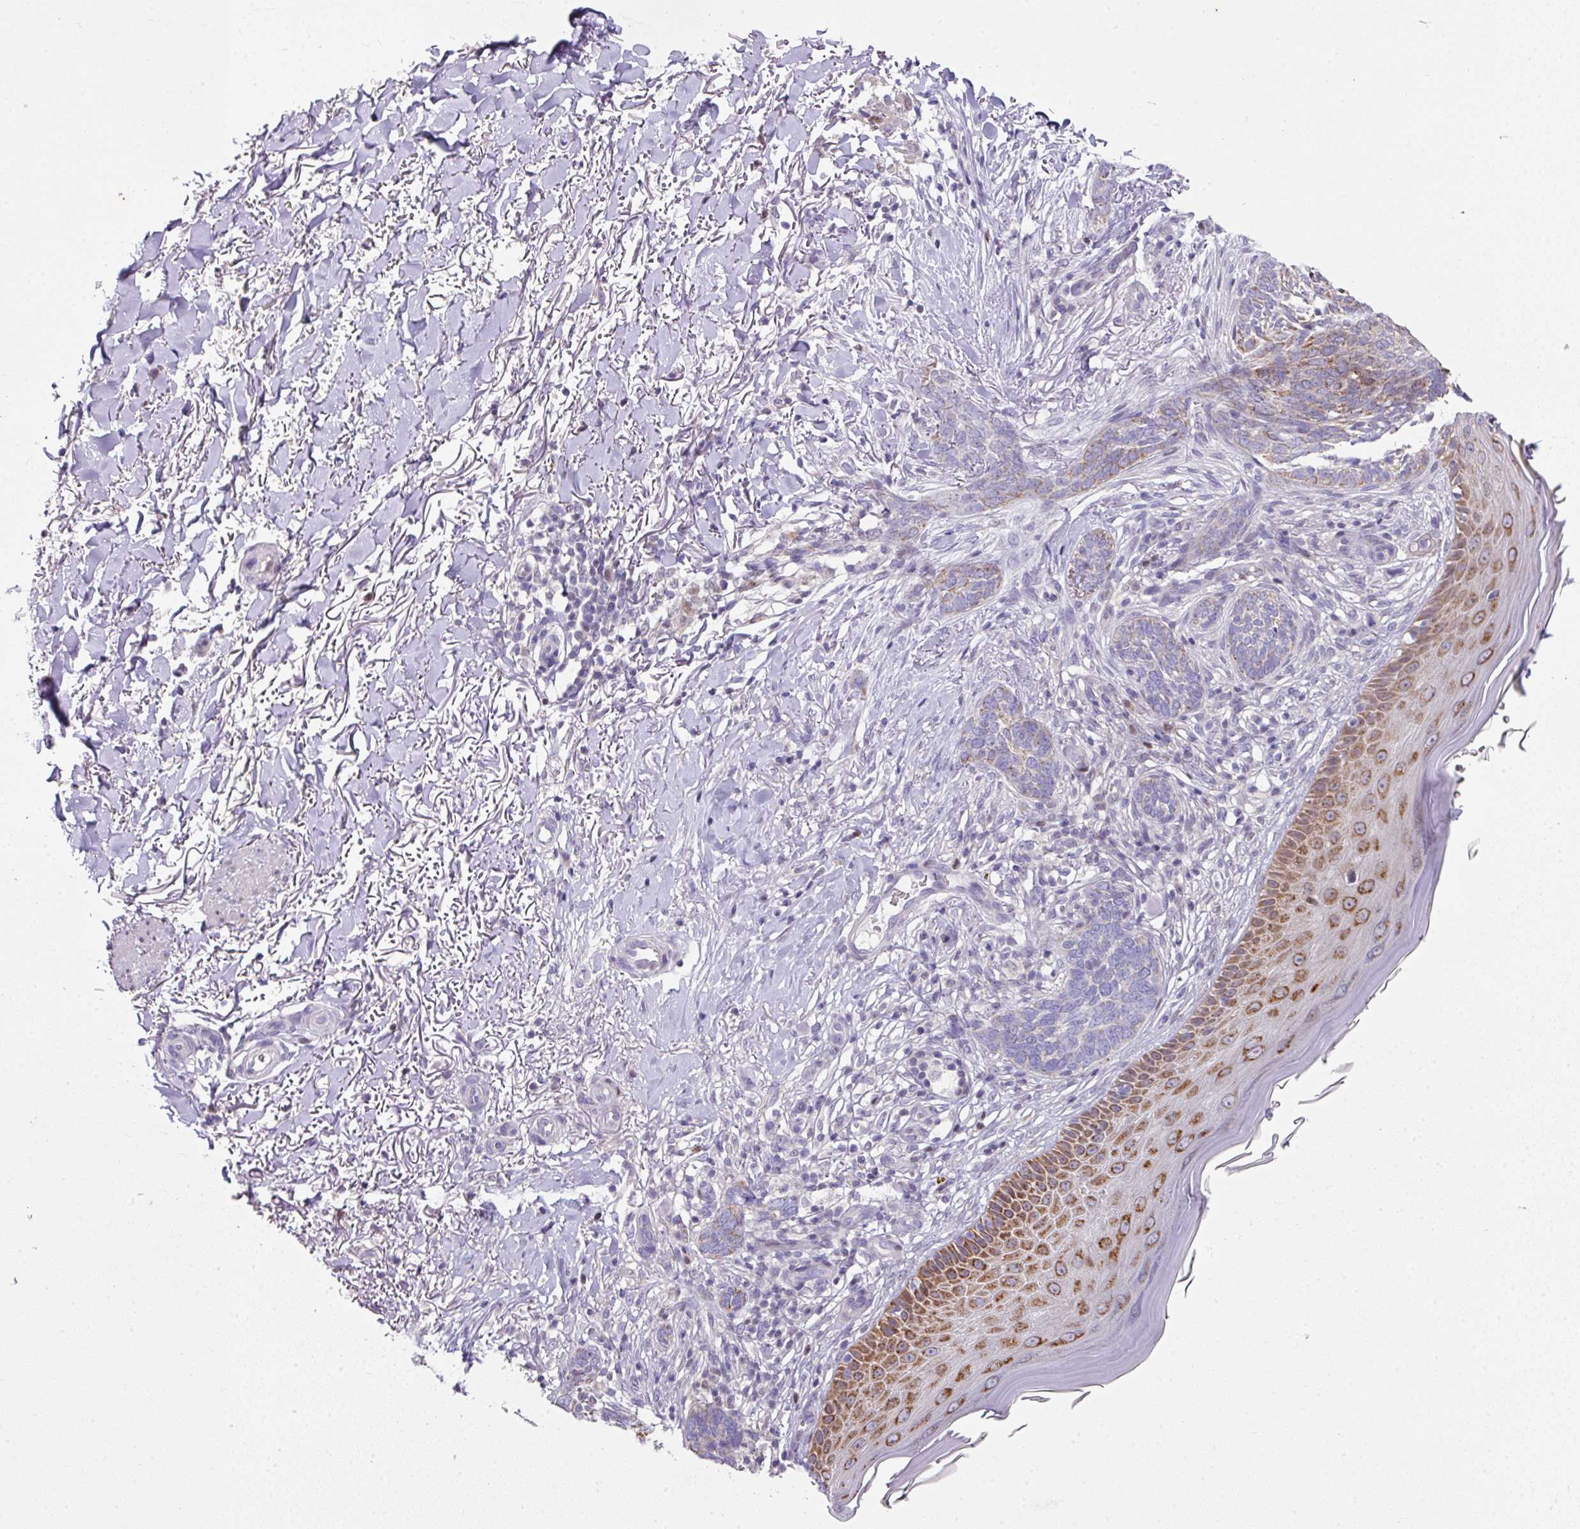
{"staining": {"intensity": "weak", "quantity": "<25%", "location": "cytoplasmic/membranous"}, "tissue": "skin cancer", "cell_type": "Tumor cells", "image_type": "cancer", "snomed": [{"axis": "morphology", "description": "Normal tissue, NOS"}, {"axis": "morphology", "description": "Basal cell carcinoma"}, {"axis": "topography", "description": "Skin"}], "caption": "The photomicrograph exhibits no staining of tumor cells in basal cell carcinoma (skin).", "gene": "ANKRD18A", "patient": {"sex": "female", "age": 67}}